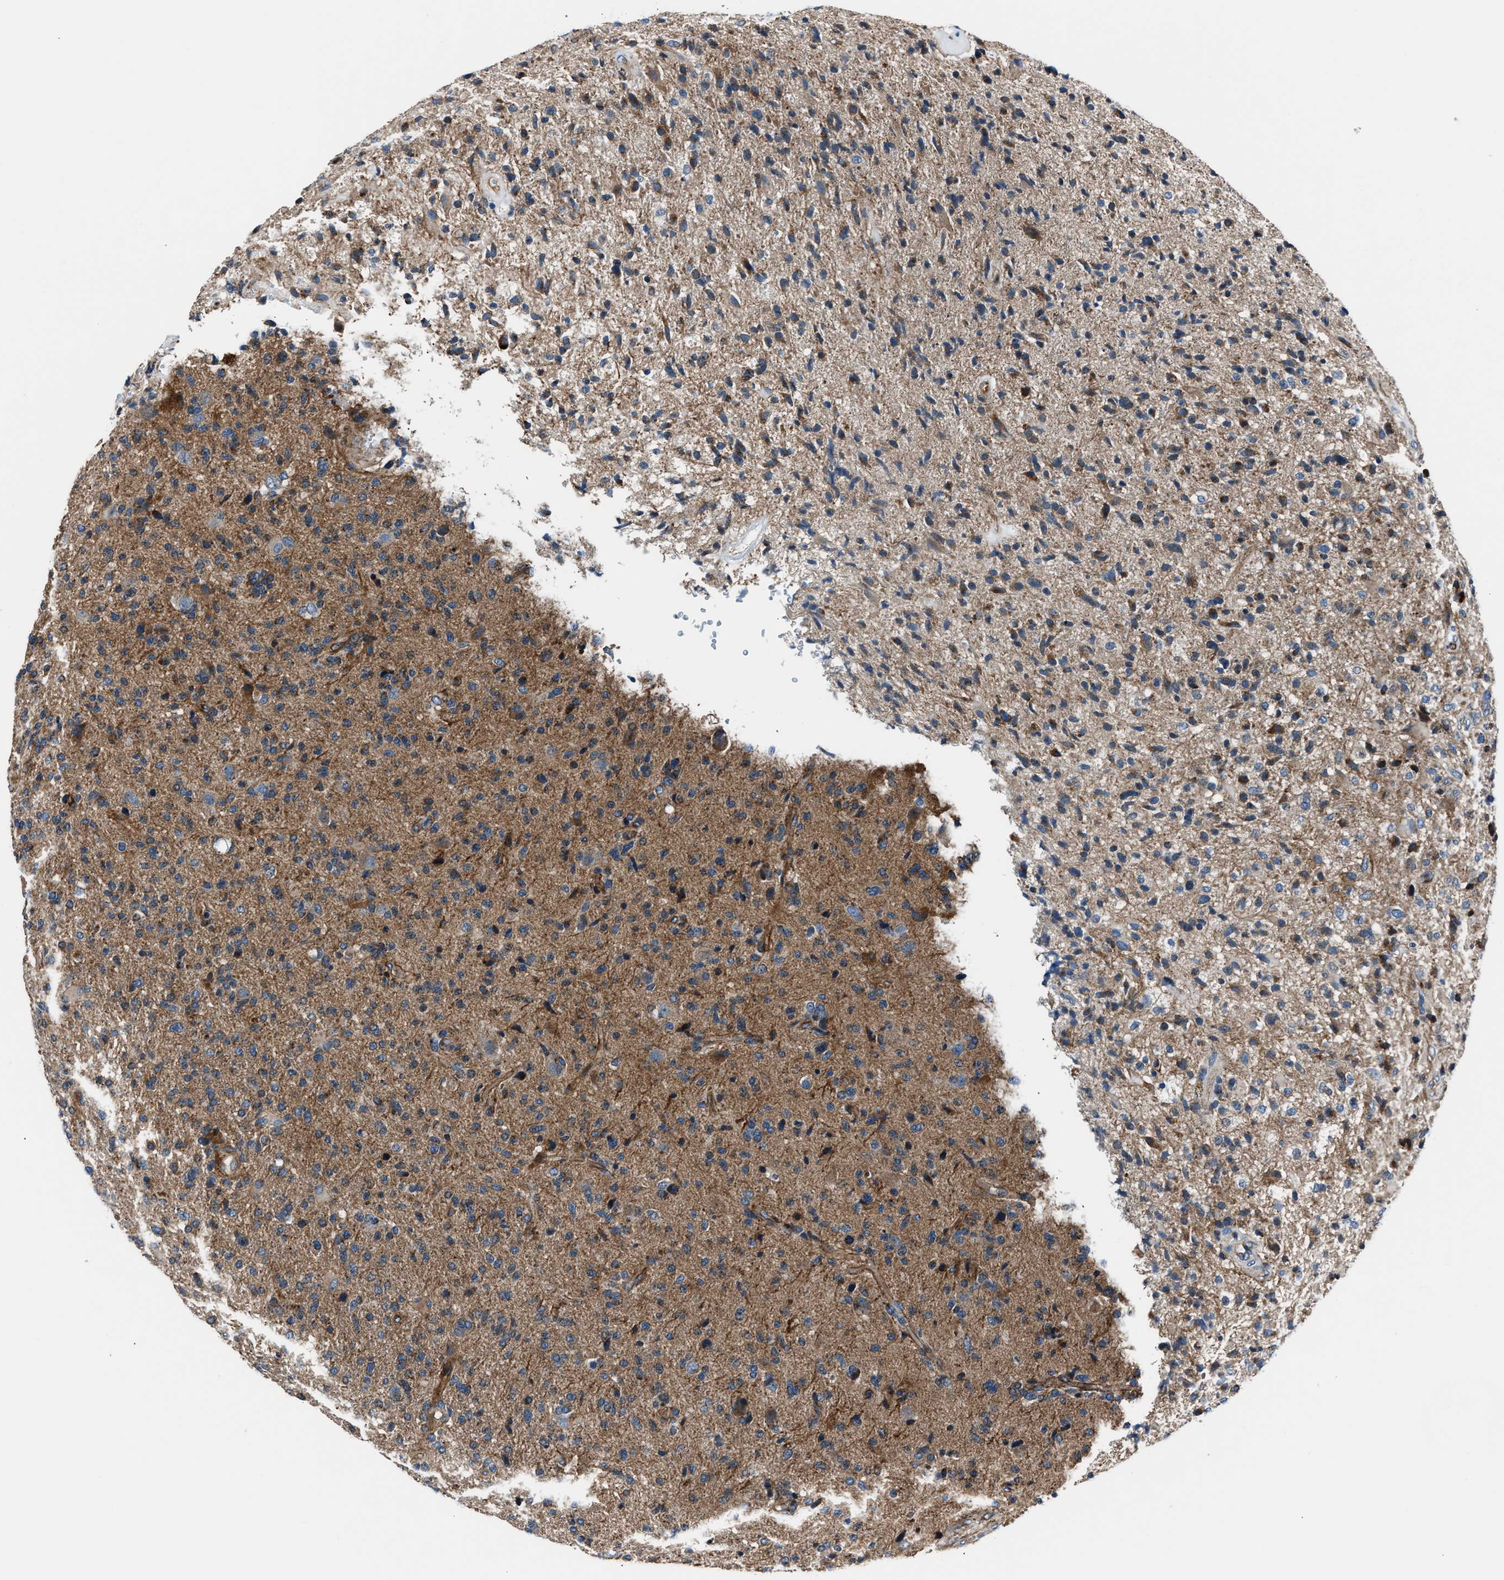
{"staining": {"intensity": "moderate", "quantity": "25%-75%", "location": "cytoplasmic/membranous"}, "tissue": "glioma", "cell_type": "Tumor cells", "image_type": "cancer", "snomed": [{"axis": "morphology", "description": "Glioma, malignant, High grade"}, {"axis": "topography", "description": "Brain"}], "caption": "IHC of malignant glioma (high-grade) shows medium levels of moderate cytoplasmic/membranous positivity in approximately 25%-75% of tumor cells.", "gene": "GGCT", "patient": {"sex": "male", "age": 72}}